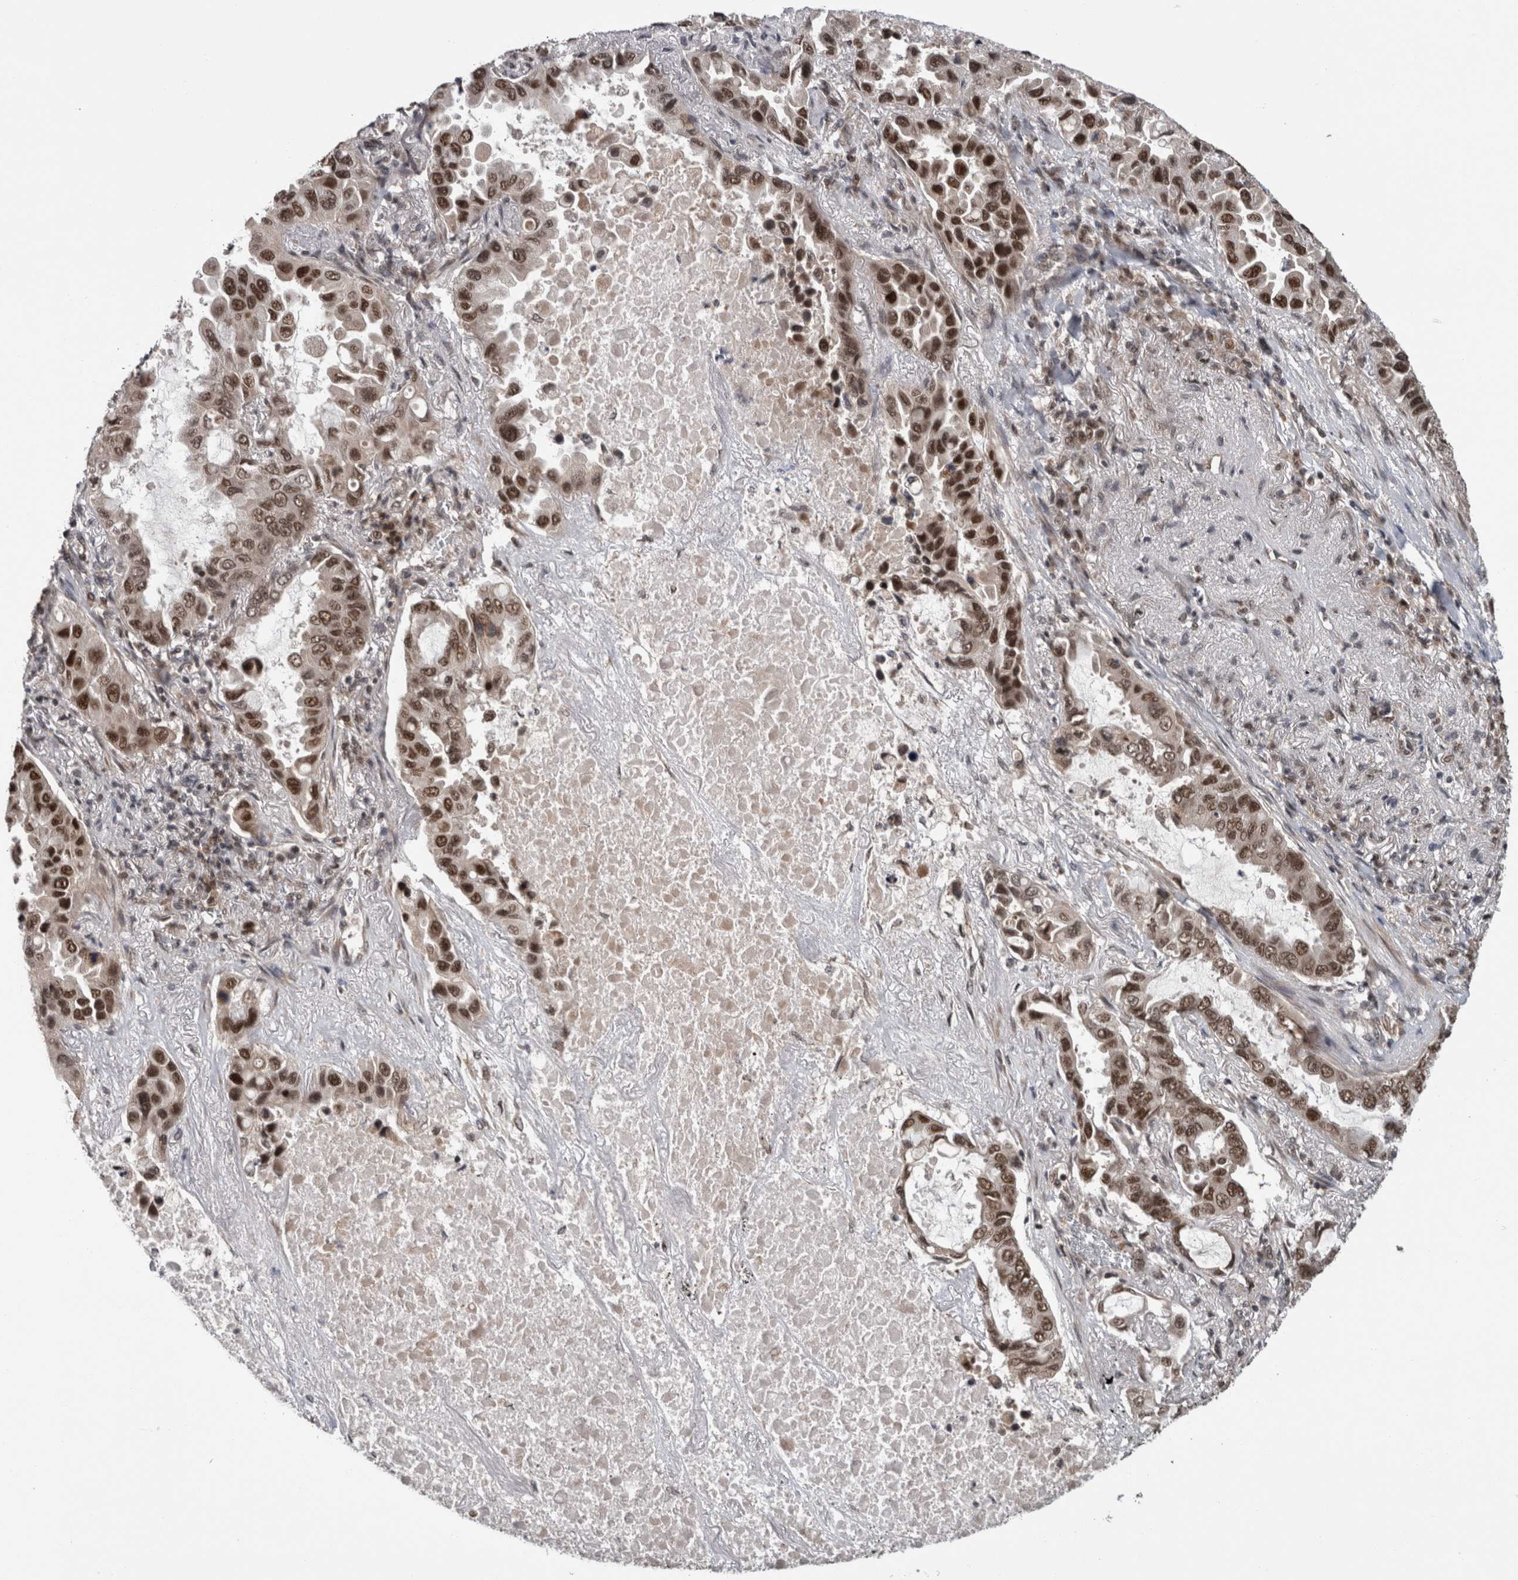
{"staining": {"intensity": "strong", "quantity": ">75%", "location": "nuclear"}, "tissue": "lung cancer", "cell_type": "Tumor cells", "image_type": "cancer", "snomed": [{"axis": "morphology", "description": "Adenocarcinoma, NOS"}, {"axis": "topography", "description": "Lung"}], "caption": "Protein staining of lung cancer (adenocarcinoma) tissue shows strong nuclear staining in approximately >75% of tumor cells.", "gene": "CPSF2", "patient": {"sex": "male", "age": 64}}